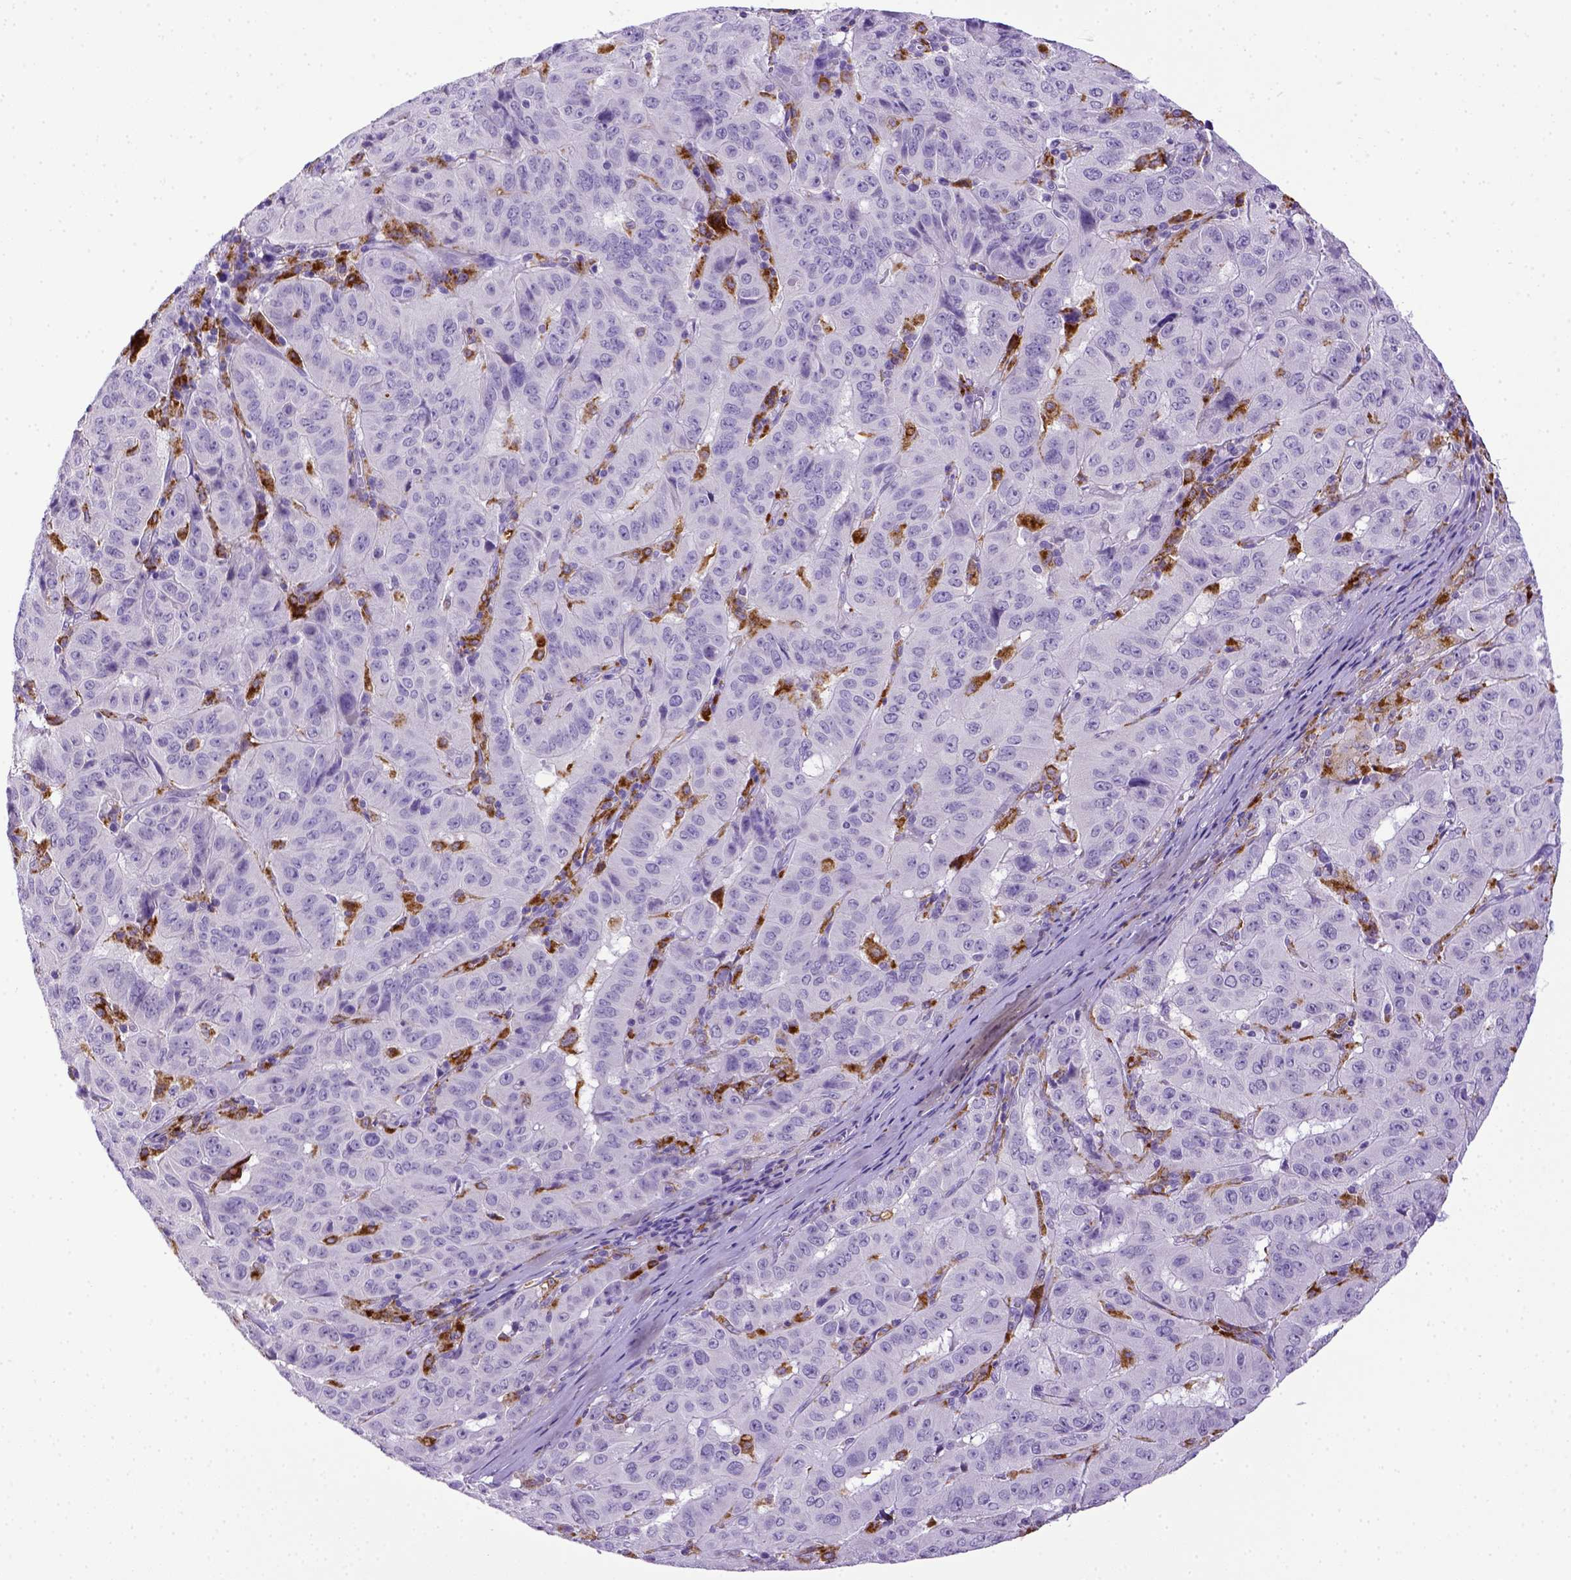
{"staining": {"intensity": "negative", "quantity": "none", "location": "none"}, "tissue": "pancreatic cancer", "cell_type": "Tumor cells", "image_type": "cancer", "snomed": [{"axis": "morphology", "description": "Adenocarcinoma, NOS"}, {"axis": "topography", "description": "Pancreas"}], "caption": "A micrograph of human pancreatic adenocarcinoma is negative for staining in tumor cells.", "gene": "CD68", "patient": {"sex": "male", "age": 63}}